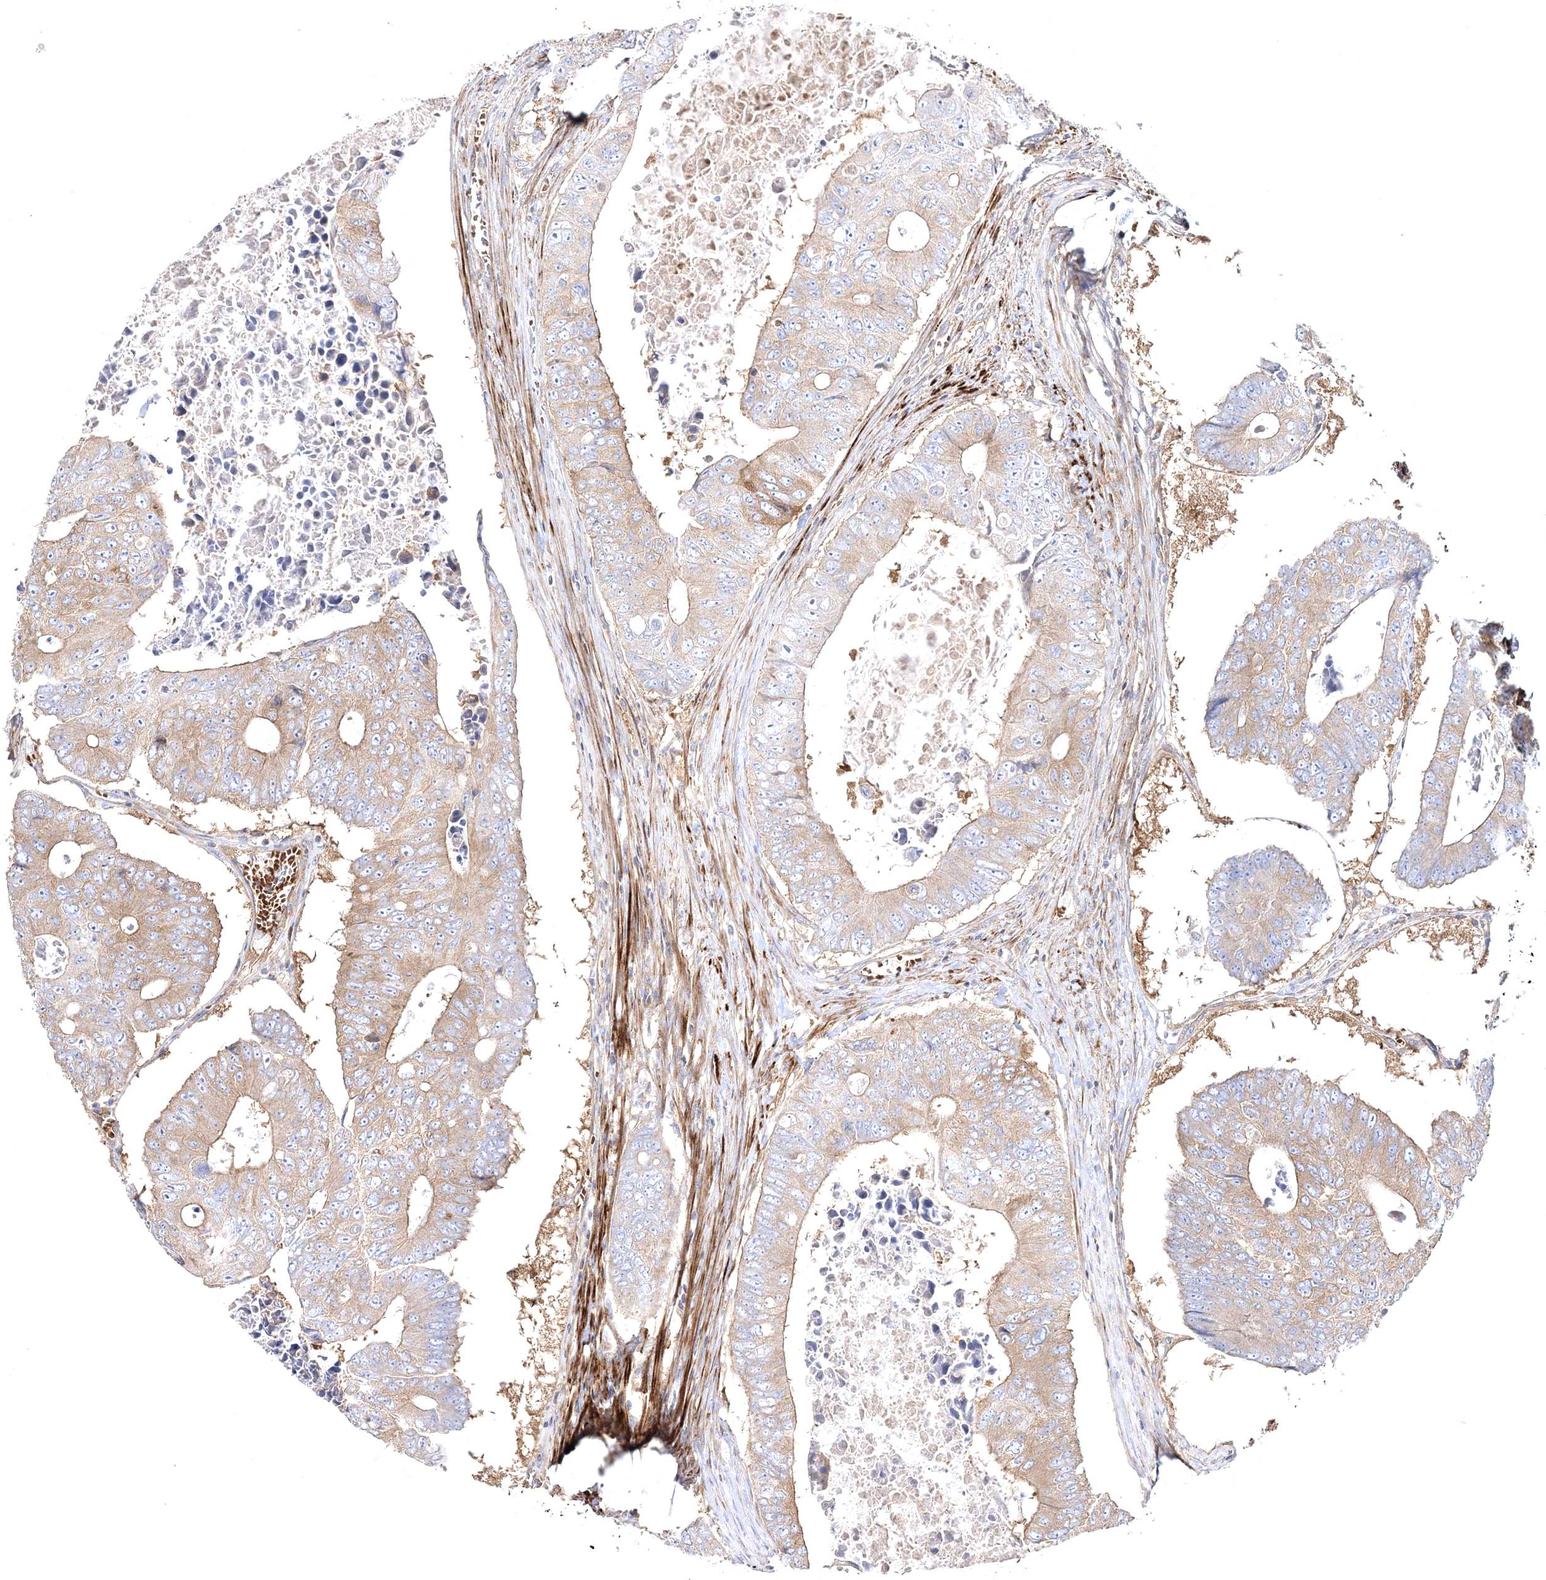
{"staining": {"intensity": "weak", "quantity": ">75%", "location": "cytoplasmic/membranous"}, "tissue": "colorectal cancer", "cell_type": "Tumor cells", "image_type": "cancer", "snomed": [{"axis": "morphology", "description": "Adenocarcinoma, NOS"}, {"axis": "topography", "description": "Colon"}], "caption": "Colorectal cancer (adenocarcinoma) stained with a brown dye reveals weak cytoplasmic/membranous positive expression in approximately >75% of tumor cells.", "gene": "ZSWIM6", "patient": {"sex": "male", "age": 87}}